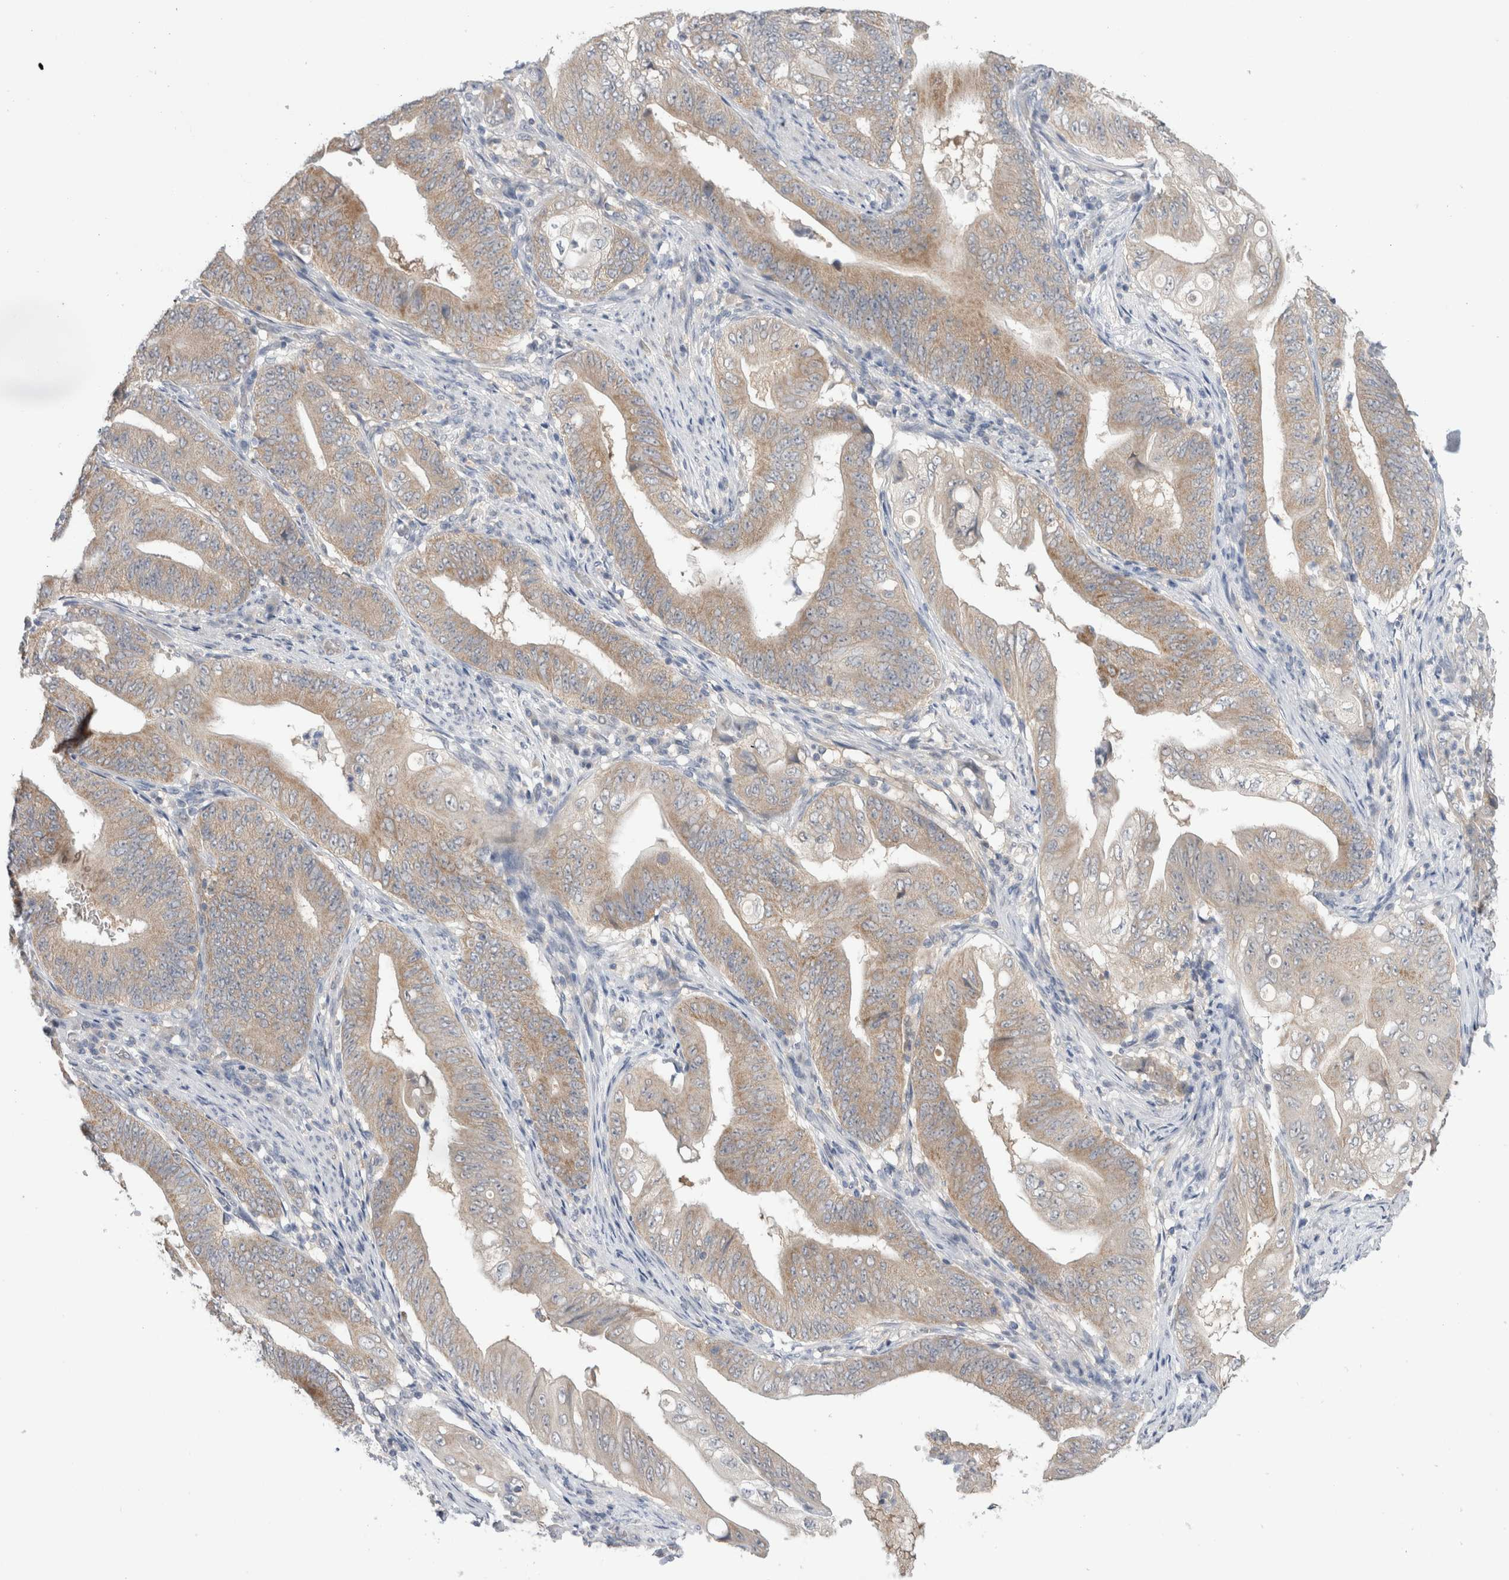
{"staining": {"intensity": "moderate", "quantity": ">75%", "location": "cytoplasmic/membranous"}, "tissue": "stomach cancer", "cell_type": "Tumor cells", "image_type": "cancer", "snomed": [{"axis": "morphology", "description": "Adenocarcinoma, NOS"}, {"axis": "topography", "description": "Stomach"}], "caption": "IHC (DAB (3,3'-diaminobenzidine)) staining of human stomach cancer (adenocarcinoma) demonstrates moderate cytoplasmic/membranous protein positivity in approximately >75% of tumor cells. Nuclei are stained in blue.", "gene": "NDOR1", "patient": {"sex": "female", "age": 73}}